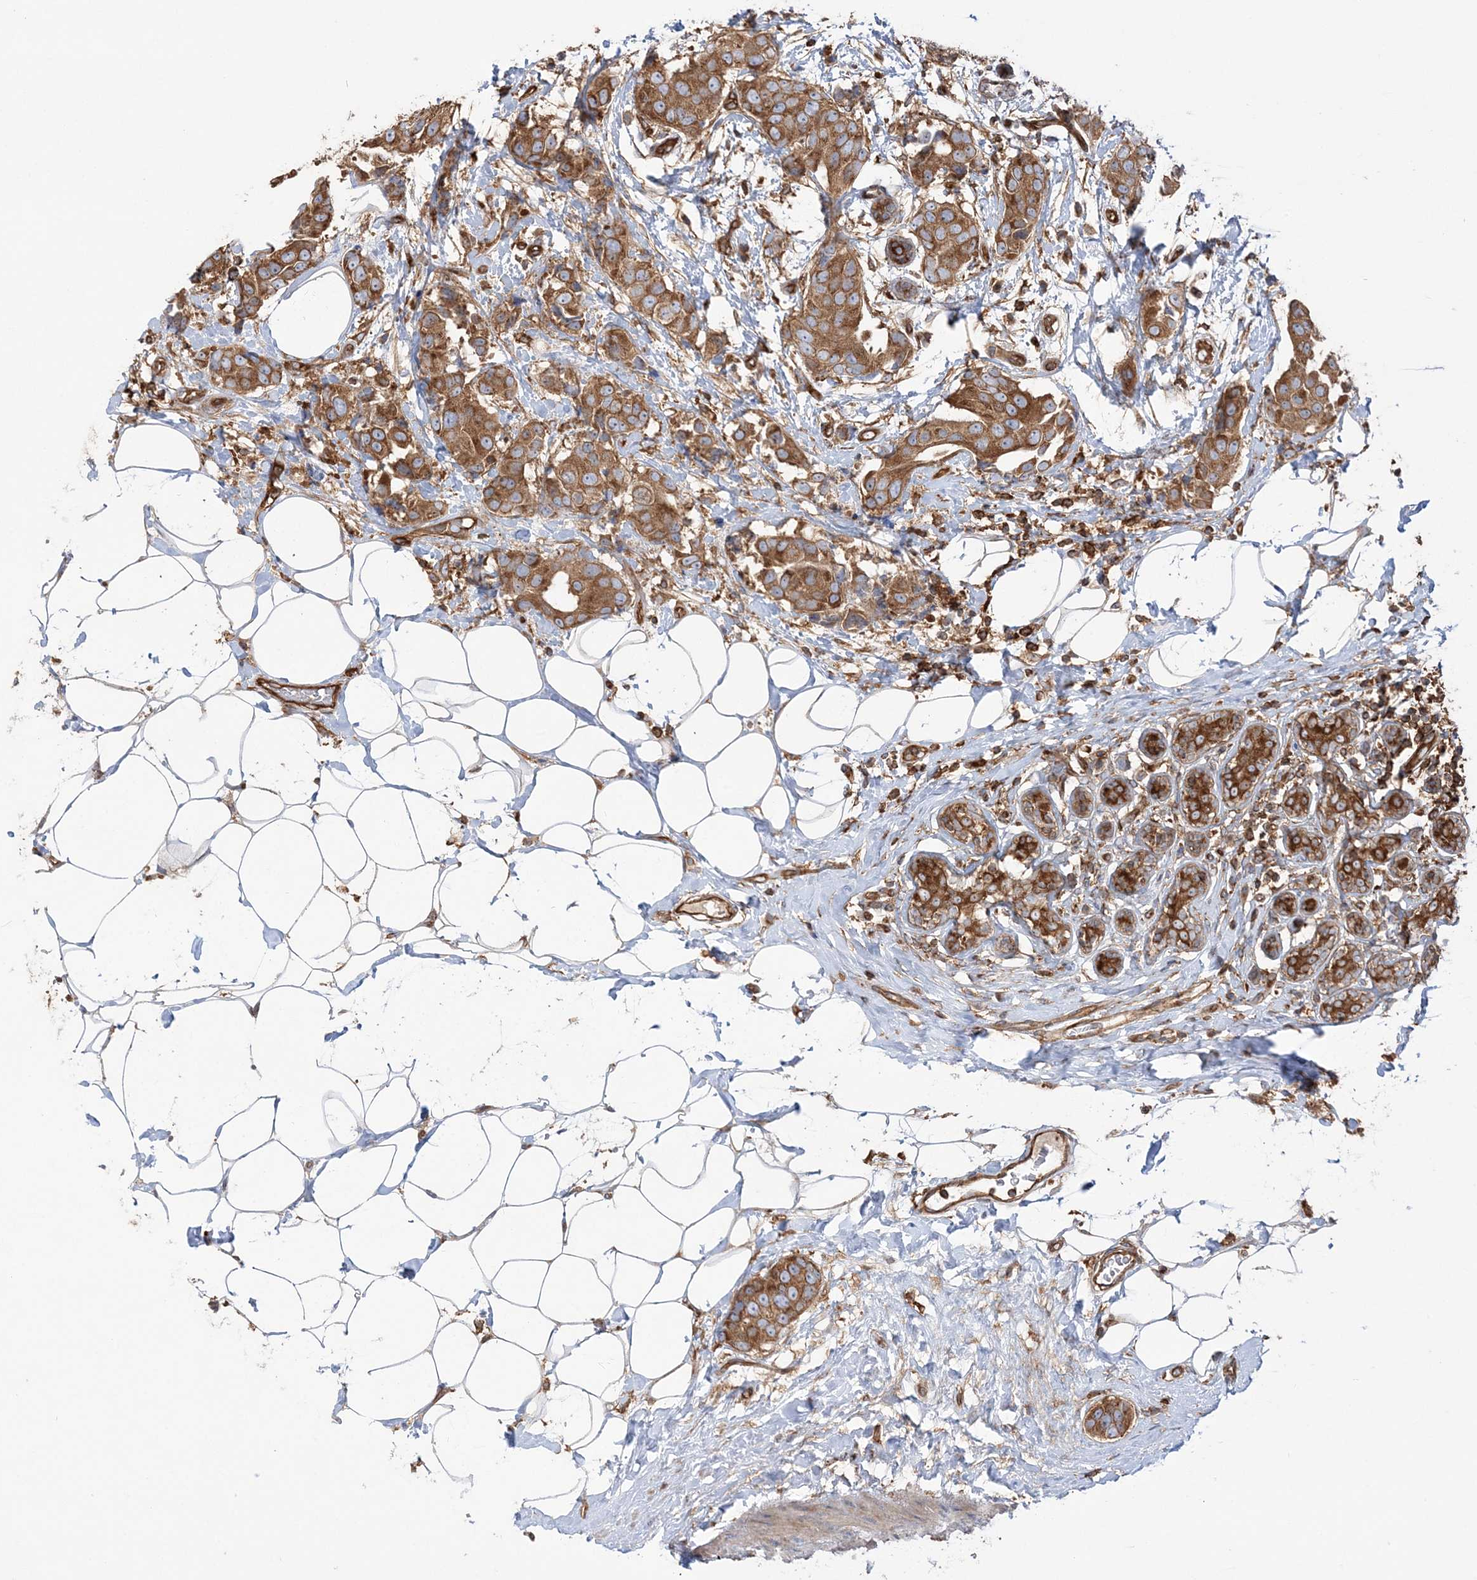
{"staining": {"intensity": "moderate", "quantity": ">75%", "location": "cytoplasmic/membranous"}, "tissue": "breast cancer", "cell_type": "Tumor cells", "image_type": "cancer", "snomed": [{"axis": "morphology", "description": "Normal tissue, NOS"}, {"axis": "morphology", "description": "Duct carcinoma"}, {"axis": "topography", "description": "Breast"}], "caption": "An IHC image of tumor tissue is shown. Protein staining in brown highlights moderate cytoplasmic/membranous positivity in breast cancer (intraductal carcinoma) within tumor cells.", "gene": "TBC1D5", "patient": {"sex": "female", "age": 39}}